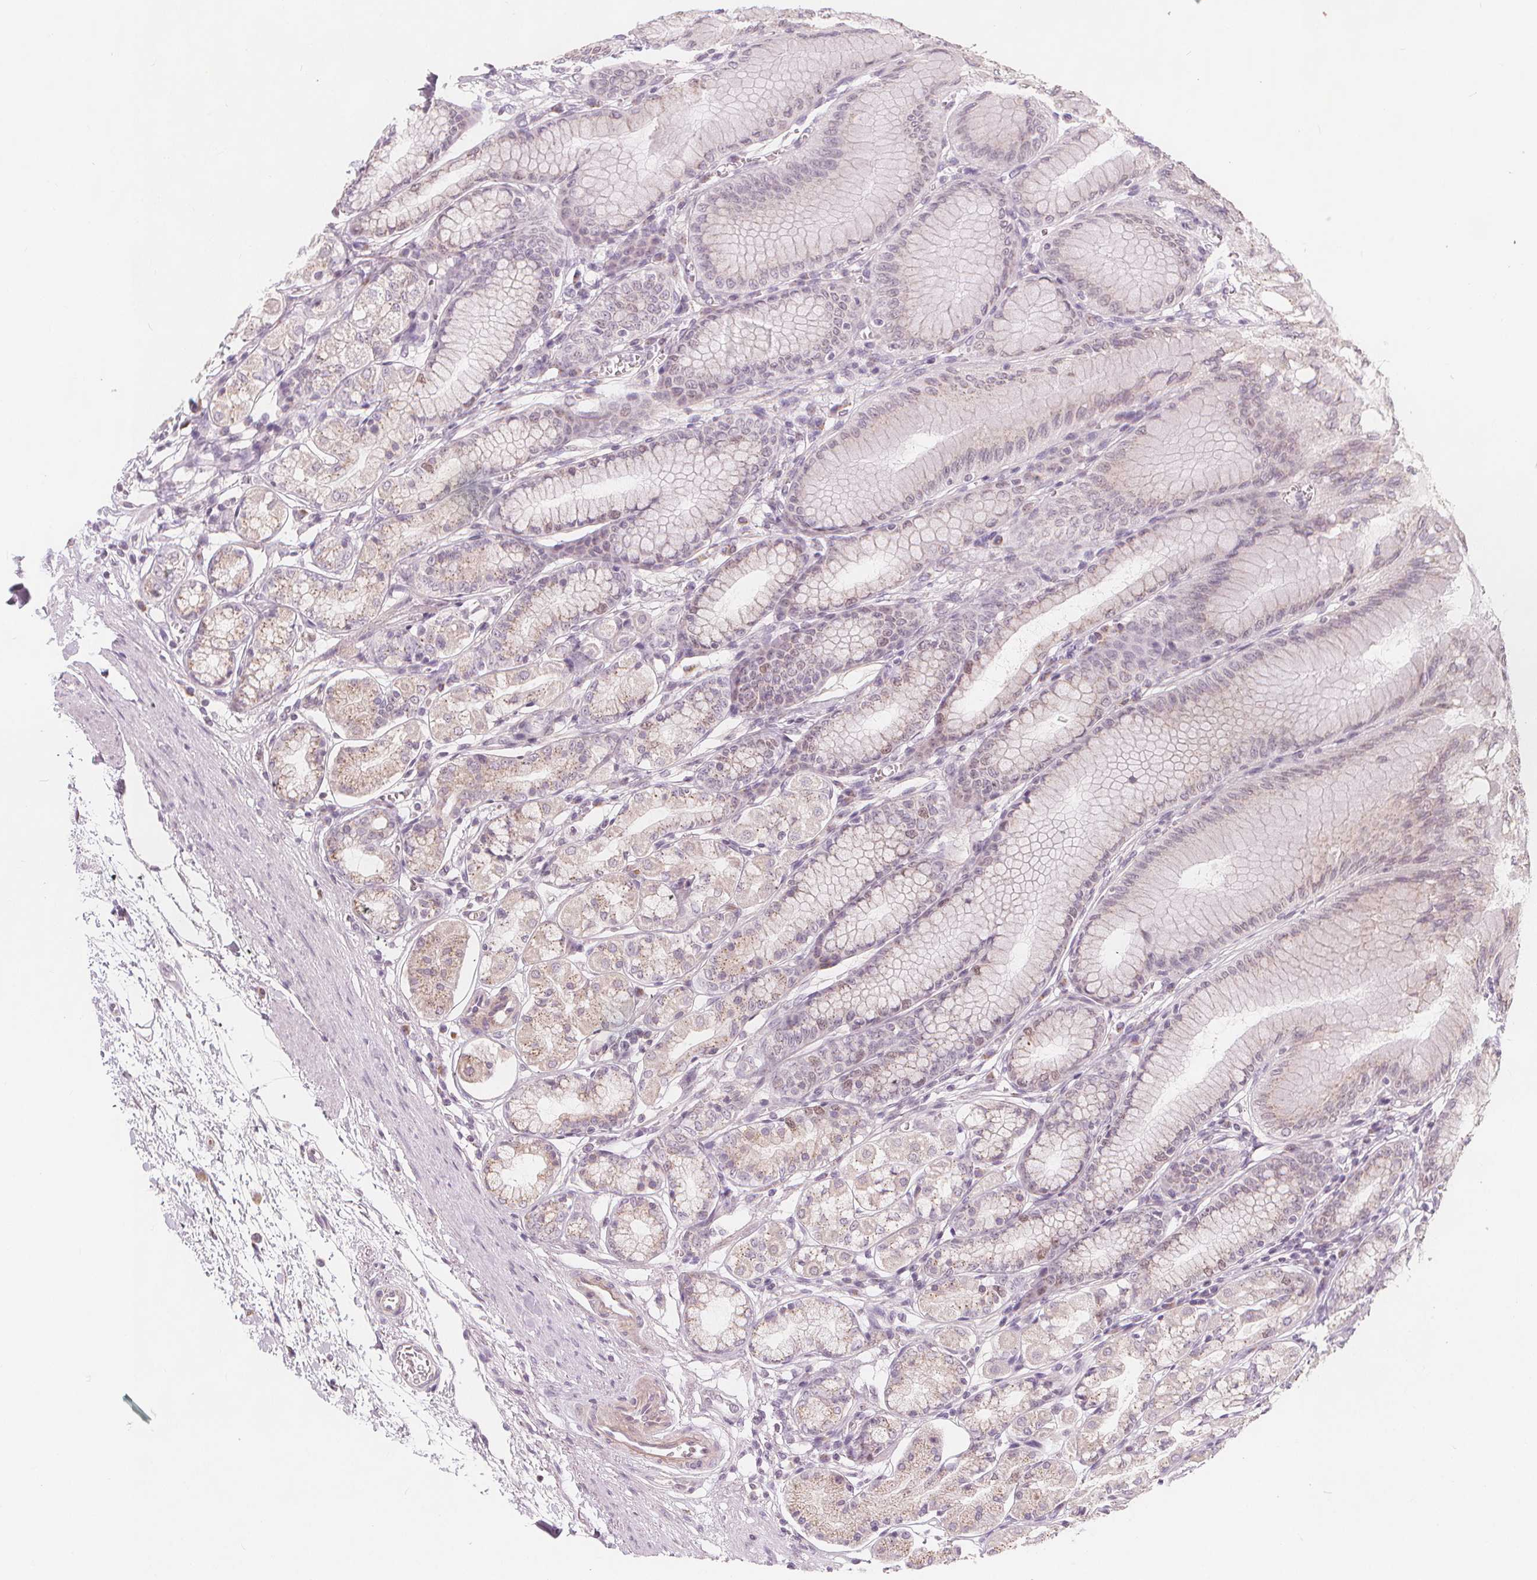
{"staining": {"intensity": "weak", "quantity": "<25%", "location": "cytoplasmic/membranous"}, "tissue": "stomach", "cell_type": "Glandular cells", "image_type": "normal", "snomed": [{"axis": "morphology", "description": "Normal tissue, NOS"}, {"axis": "topography", "description": "Stomach"}, {"axis": "topography", "description": "Stomach, lower"}], "caption": "The image reveals no significant expression in glandular cells of stomach.", "gene": "TIPIN", "patient": {"sex": "male", "age": 76}}